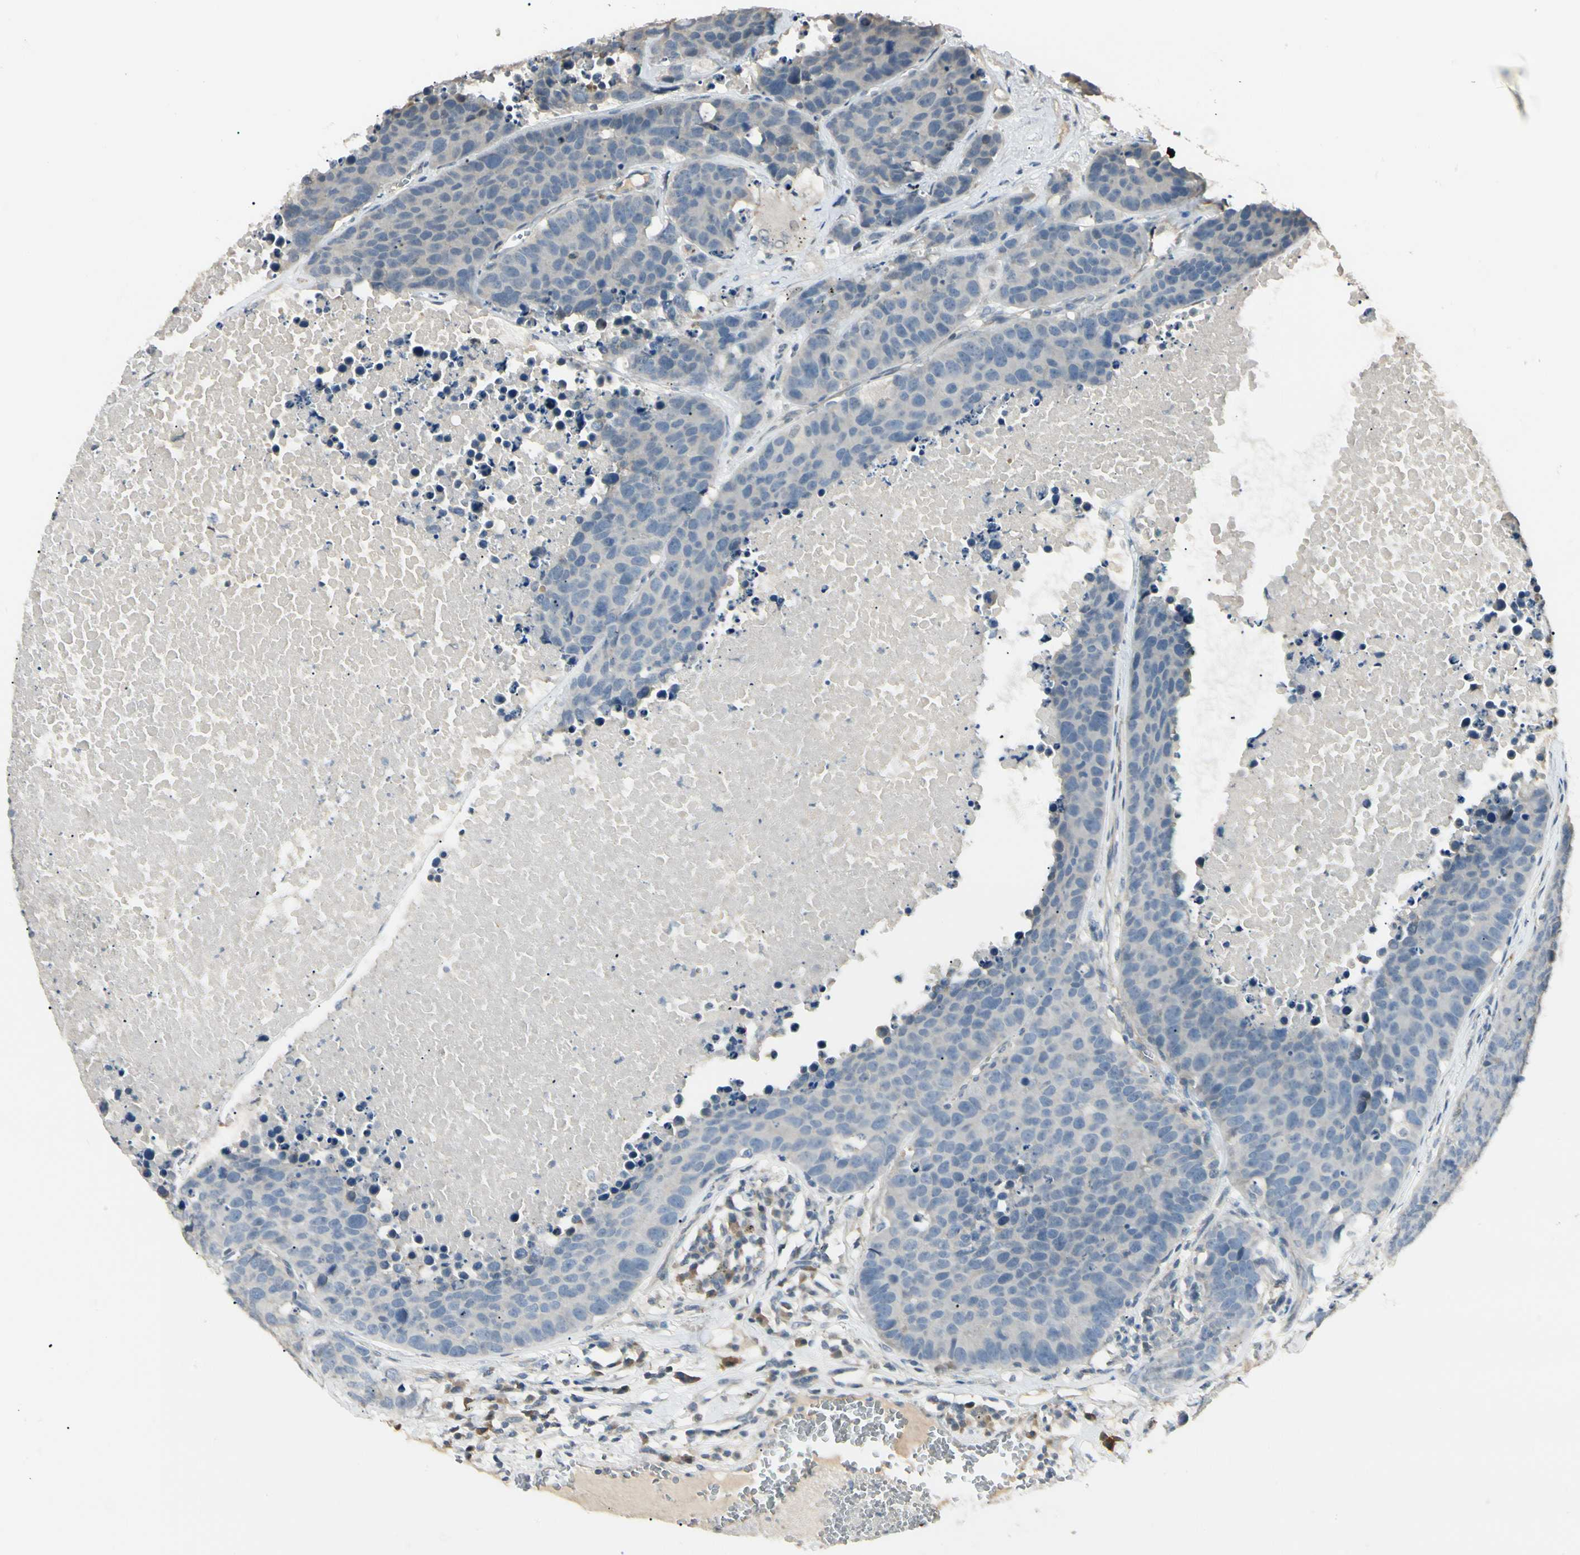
{"staining": {"intensity": "negative", "quantity": "none", "location": "none"}, "tissue": "carcinoid", "cell_type": "Tumor cells", "image_type": "cancer", "snomed": [{"axis": "morphology", "description": "Carcinoid, malignant, NOS"}, {"axis": "topography", "description": "Lung"}], "caption": "Immunohistochemical staining of human carcinoid demonstrates no significant positivity in tumor cells.", "gene": "P3H2", "patient": {"sex": "male", "age": 60}}